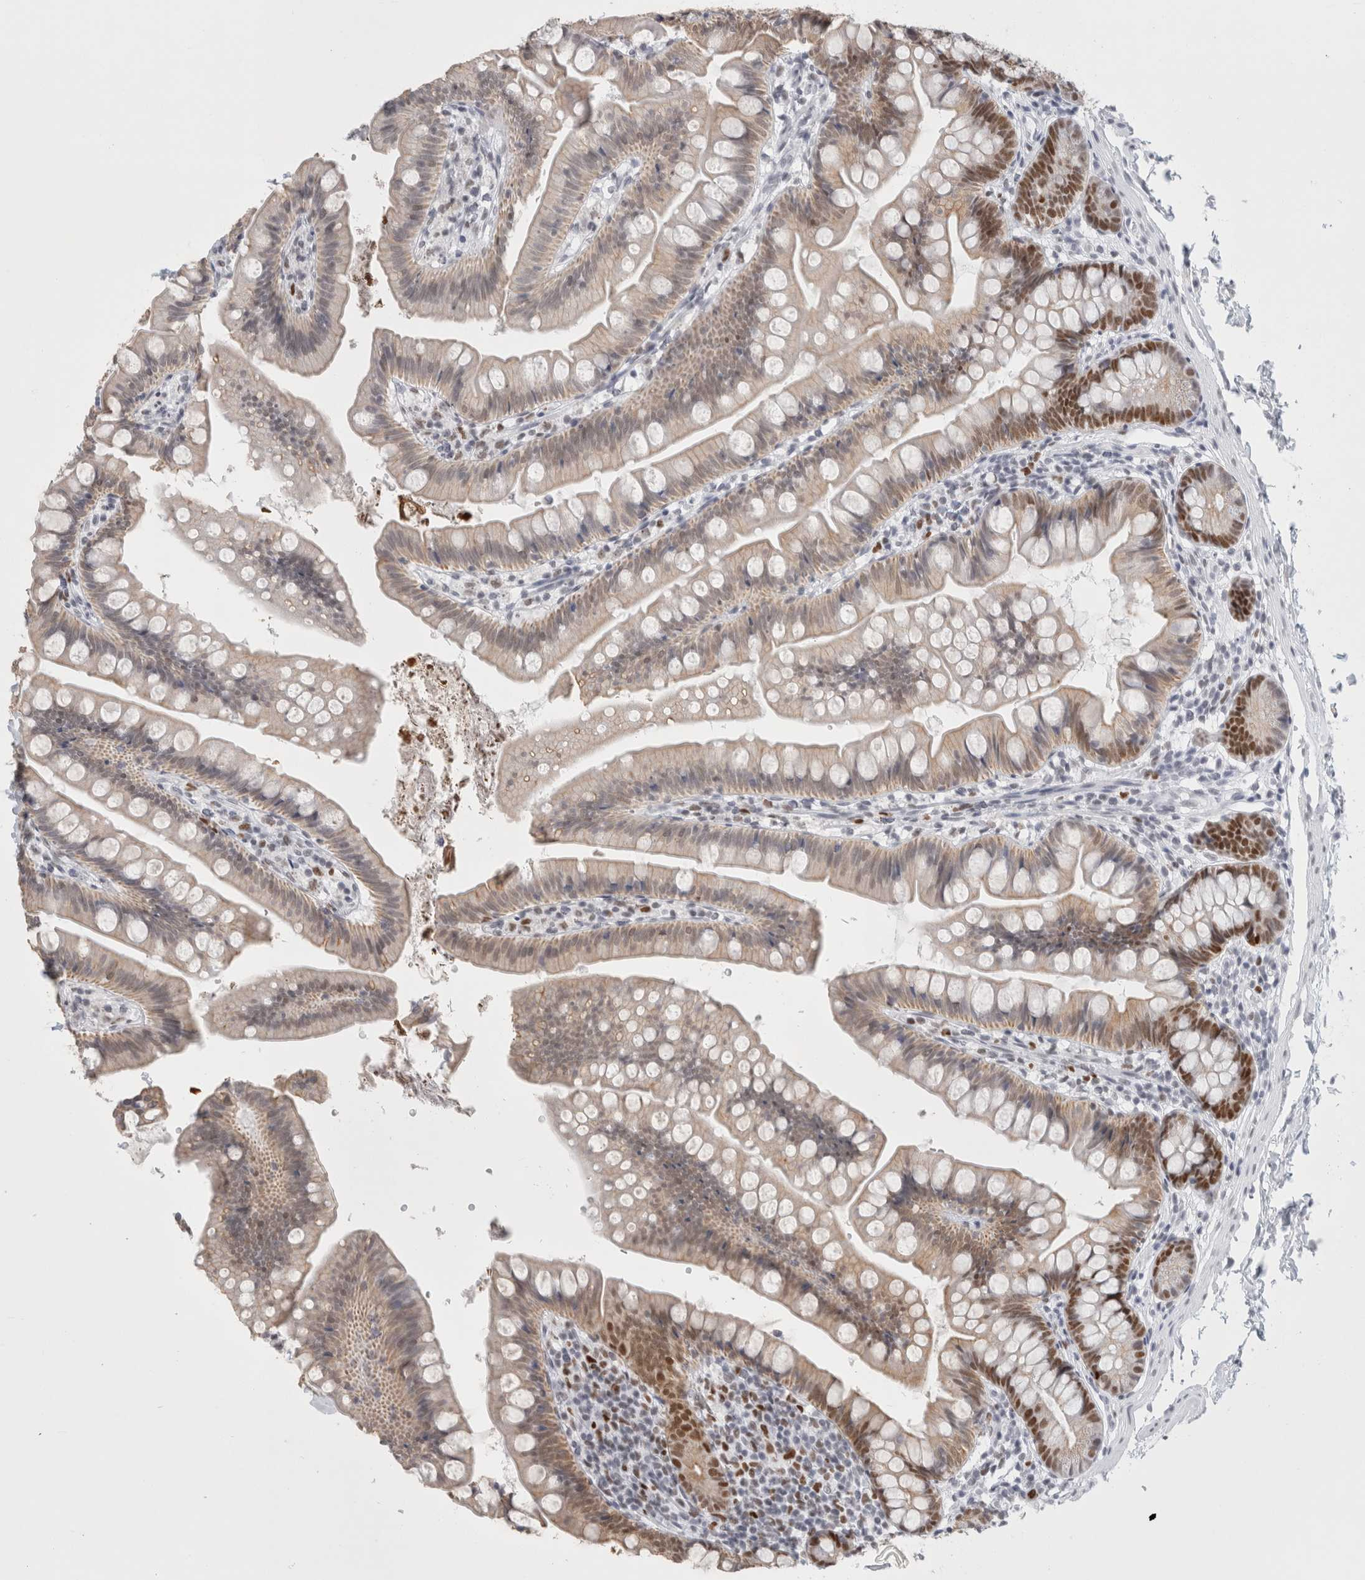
{"staining": {"intensity": "moderate", "quantity": "25%-75%", "location": "cytoplasmic/membranous,nuclear"}, "tissue": "small intestine", "cell_type": "Glandular cells", "image_type": "normal", "snomed": [{"axis": "morphology", "description": "Normal tissue, NOS"}, {"axis": "topography", "description": "Small intestine"}], "caption": "A high-resolution micrograph shows immunohistochemistry staining of unremarkable small intestine, which displays moderate cytoplasmic/membranous,nuclear expression in approximately 25%-75% of glandular cells. (IHC, brightfield microscopy, high magnification).", "gene": "SMARCC1", "patient": {"sex": "male", "age": 7}}